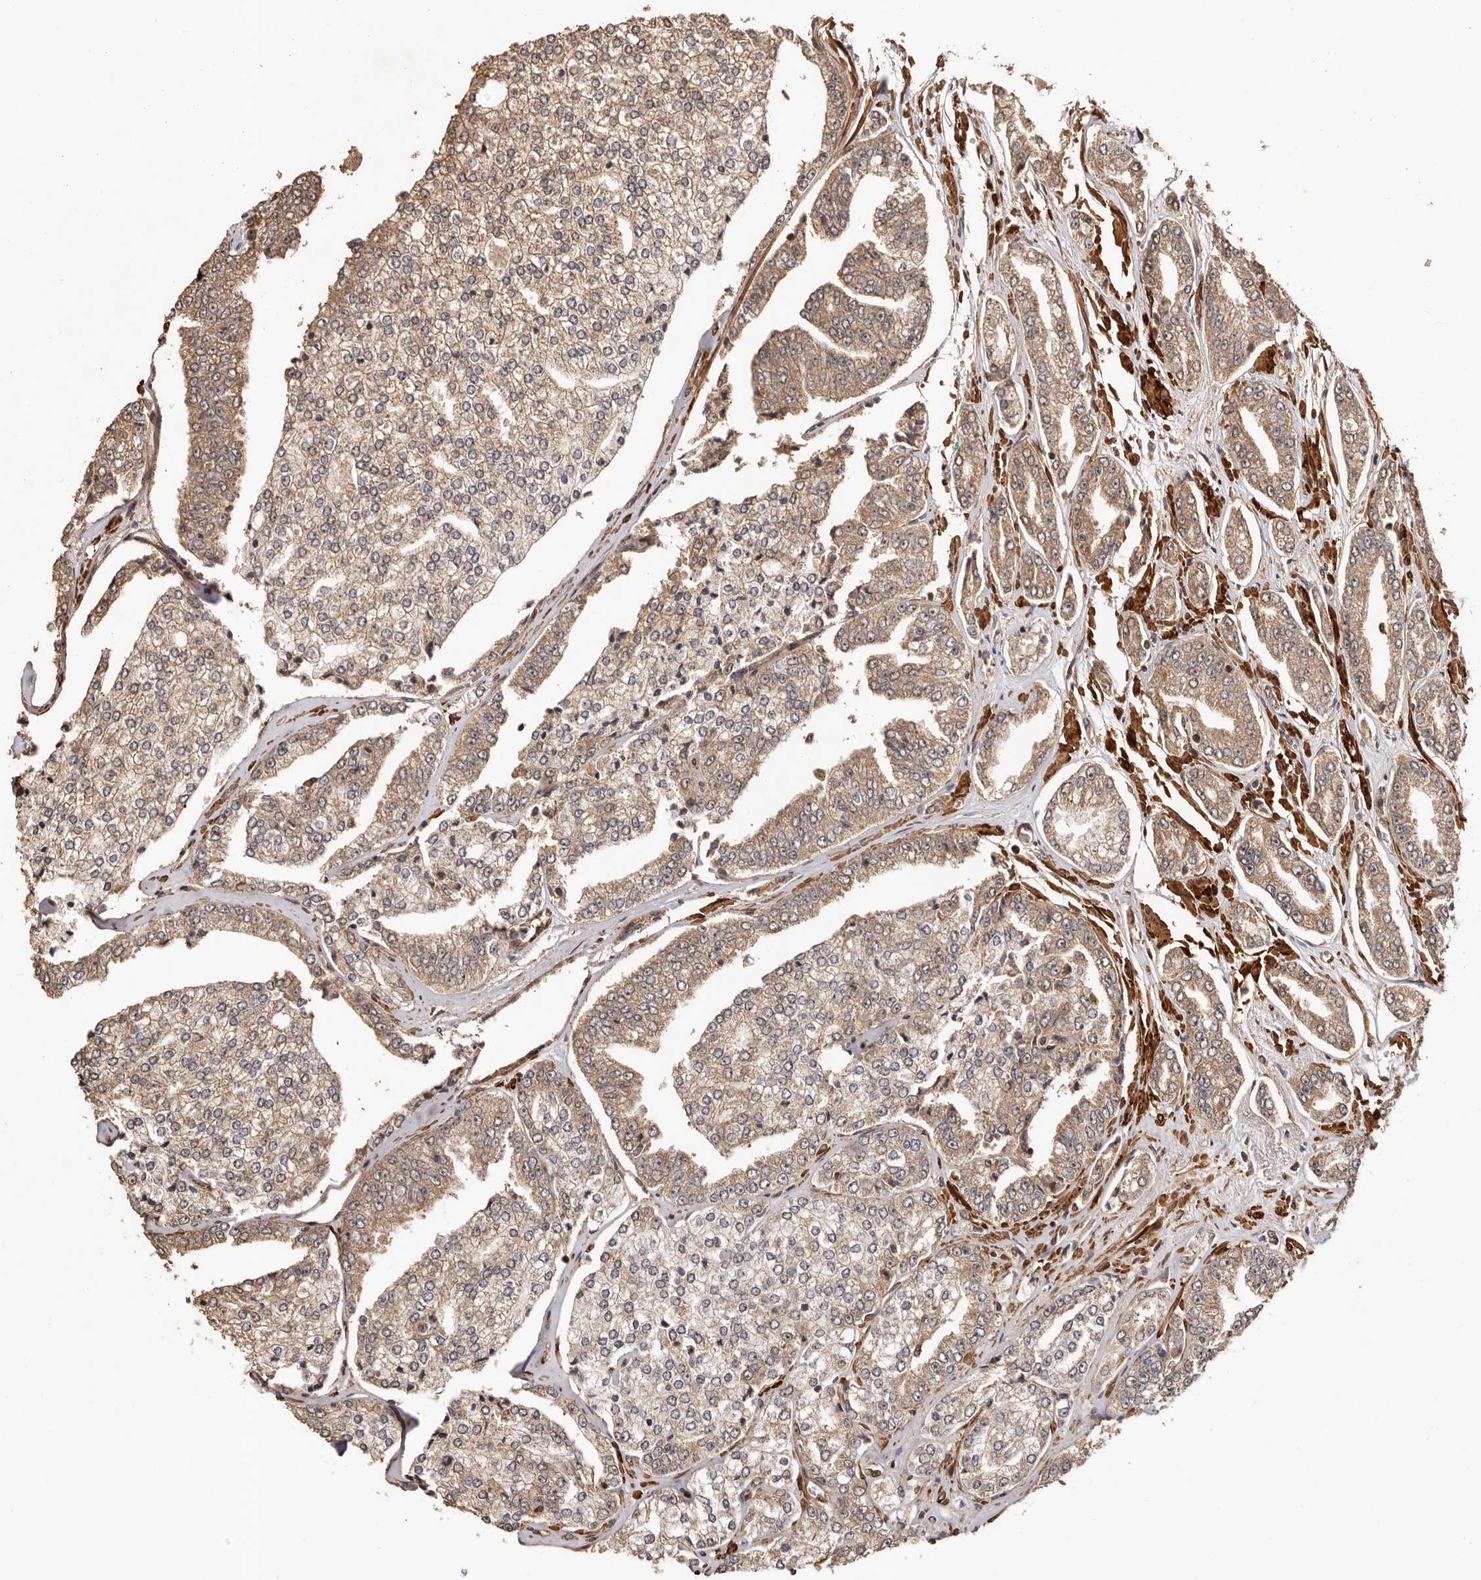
{"staining": {"intensity": "moderate", "quantity": "25%-75%", "location": "cytoplasmic/membranous"}, "tissue": "prostate cancer", "cell_type": "Tumor cells", "image_type": "cancer", "snomed": [{"axis": "morphology", "description": "Adenocarcinoma, High grade"}, {"axis": "topography", "description": "Prostate"}], "caption": "Protein expression analysis of human prostate cancer (high-grade adenocarcinoma) reveals moderate cytoplasmic/membranous expression in about 25%-75% of tumor cells. Using DAB (brown) and hematoxylin (blue) stains, captured at high magnification using brightfield microscopy.", "gene": "UBR2", "patient": {"sex": "male", "age": 71}}